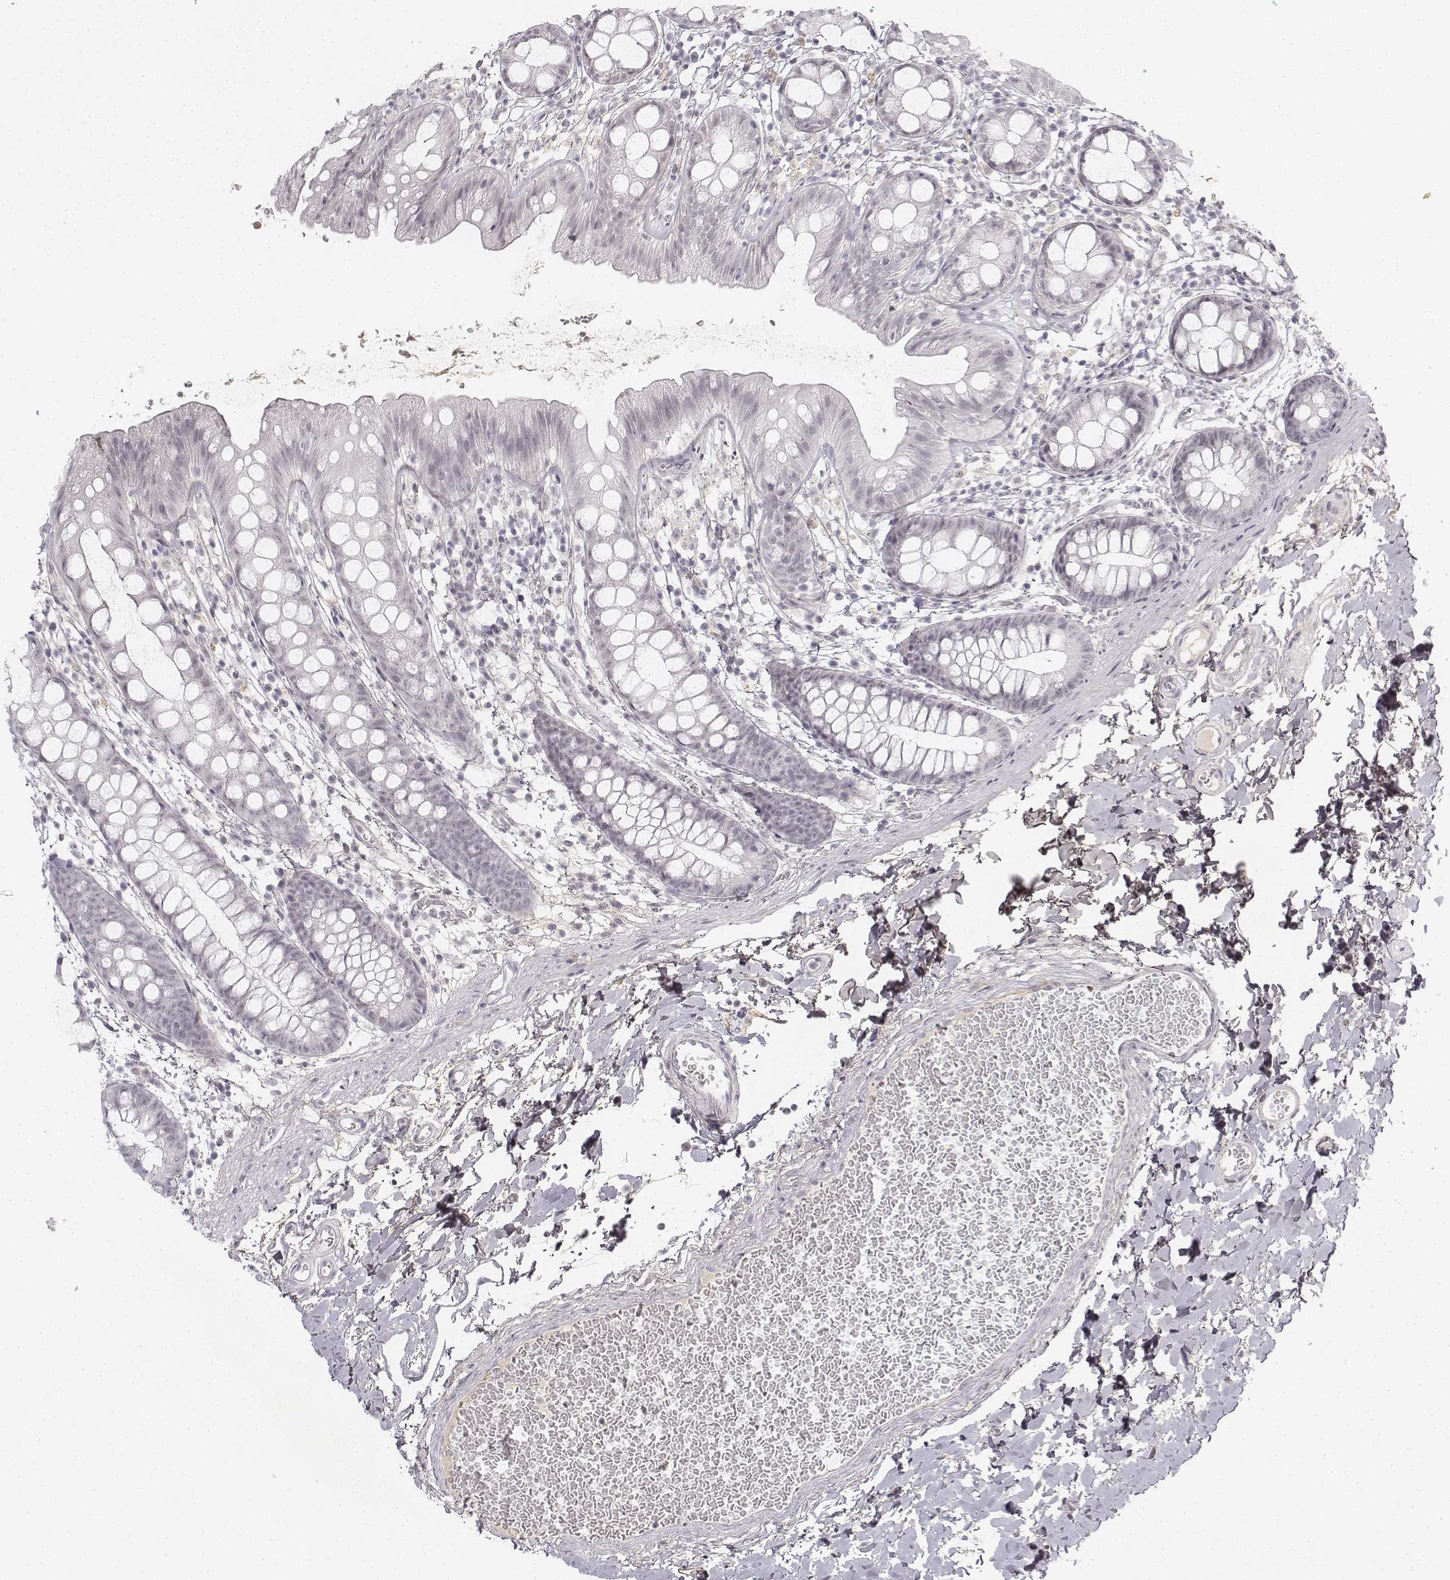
{"staining": {"intensity": "negative", "quantity": "none", "location": "none"}, "tissue": "rectum", "cell_type": "Glandular cells", "image_type": "normal", "snomed": [{"axis": "morphology", "description": "Normal tissue, NOS"}, {"axis": "topography", "description": "Rectum"}], "caption": "DAB immunohistochemical staining of normal human rectum shows no significant staining in glandular cells. (DAB IHC, high magnification).", "gene": "KRT84", "patient": {"sex": "male", "age": 57}}